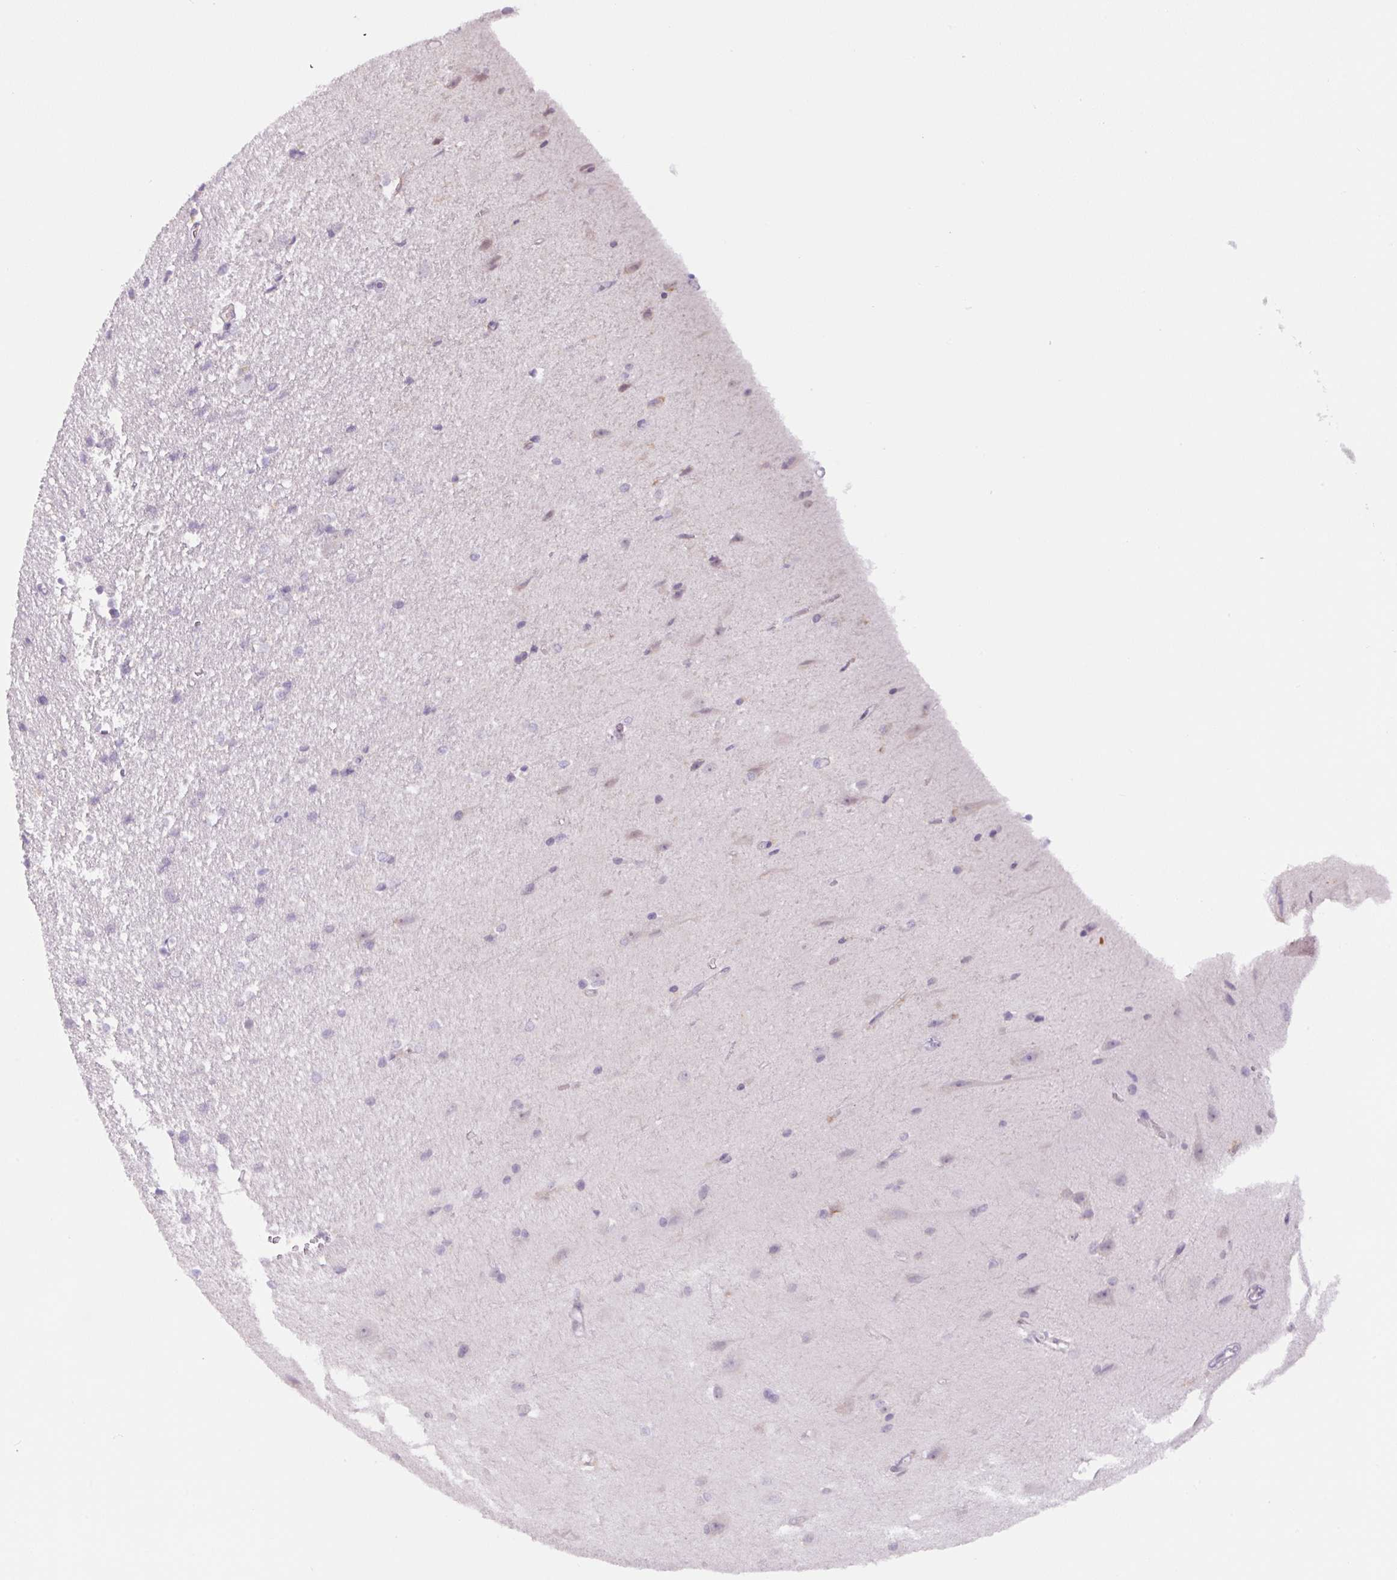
{"staining": {"intensity": "negative", "quantity": "none", "location": "none"}, "tissue": "cerebral cortex", "cell_type": "Endothelial cells", "image_type": "normal", "snomed": [{"axis": "morphology", "description": "Normal tissue, NOS"}, {"axis": "topography", "description": "Cerebral cortex"}], "caption": "Immunohistochemical staining of unremarkable cerebral cortex displays no significant positivity in endothelial cells.", "gene": "RYBP", "patient": {"sex": "male", "age": 37}}